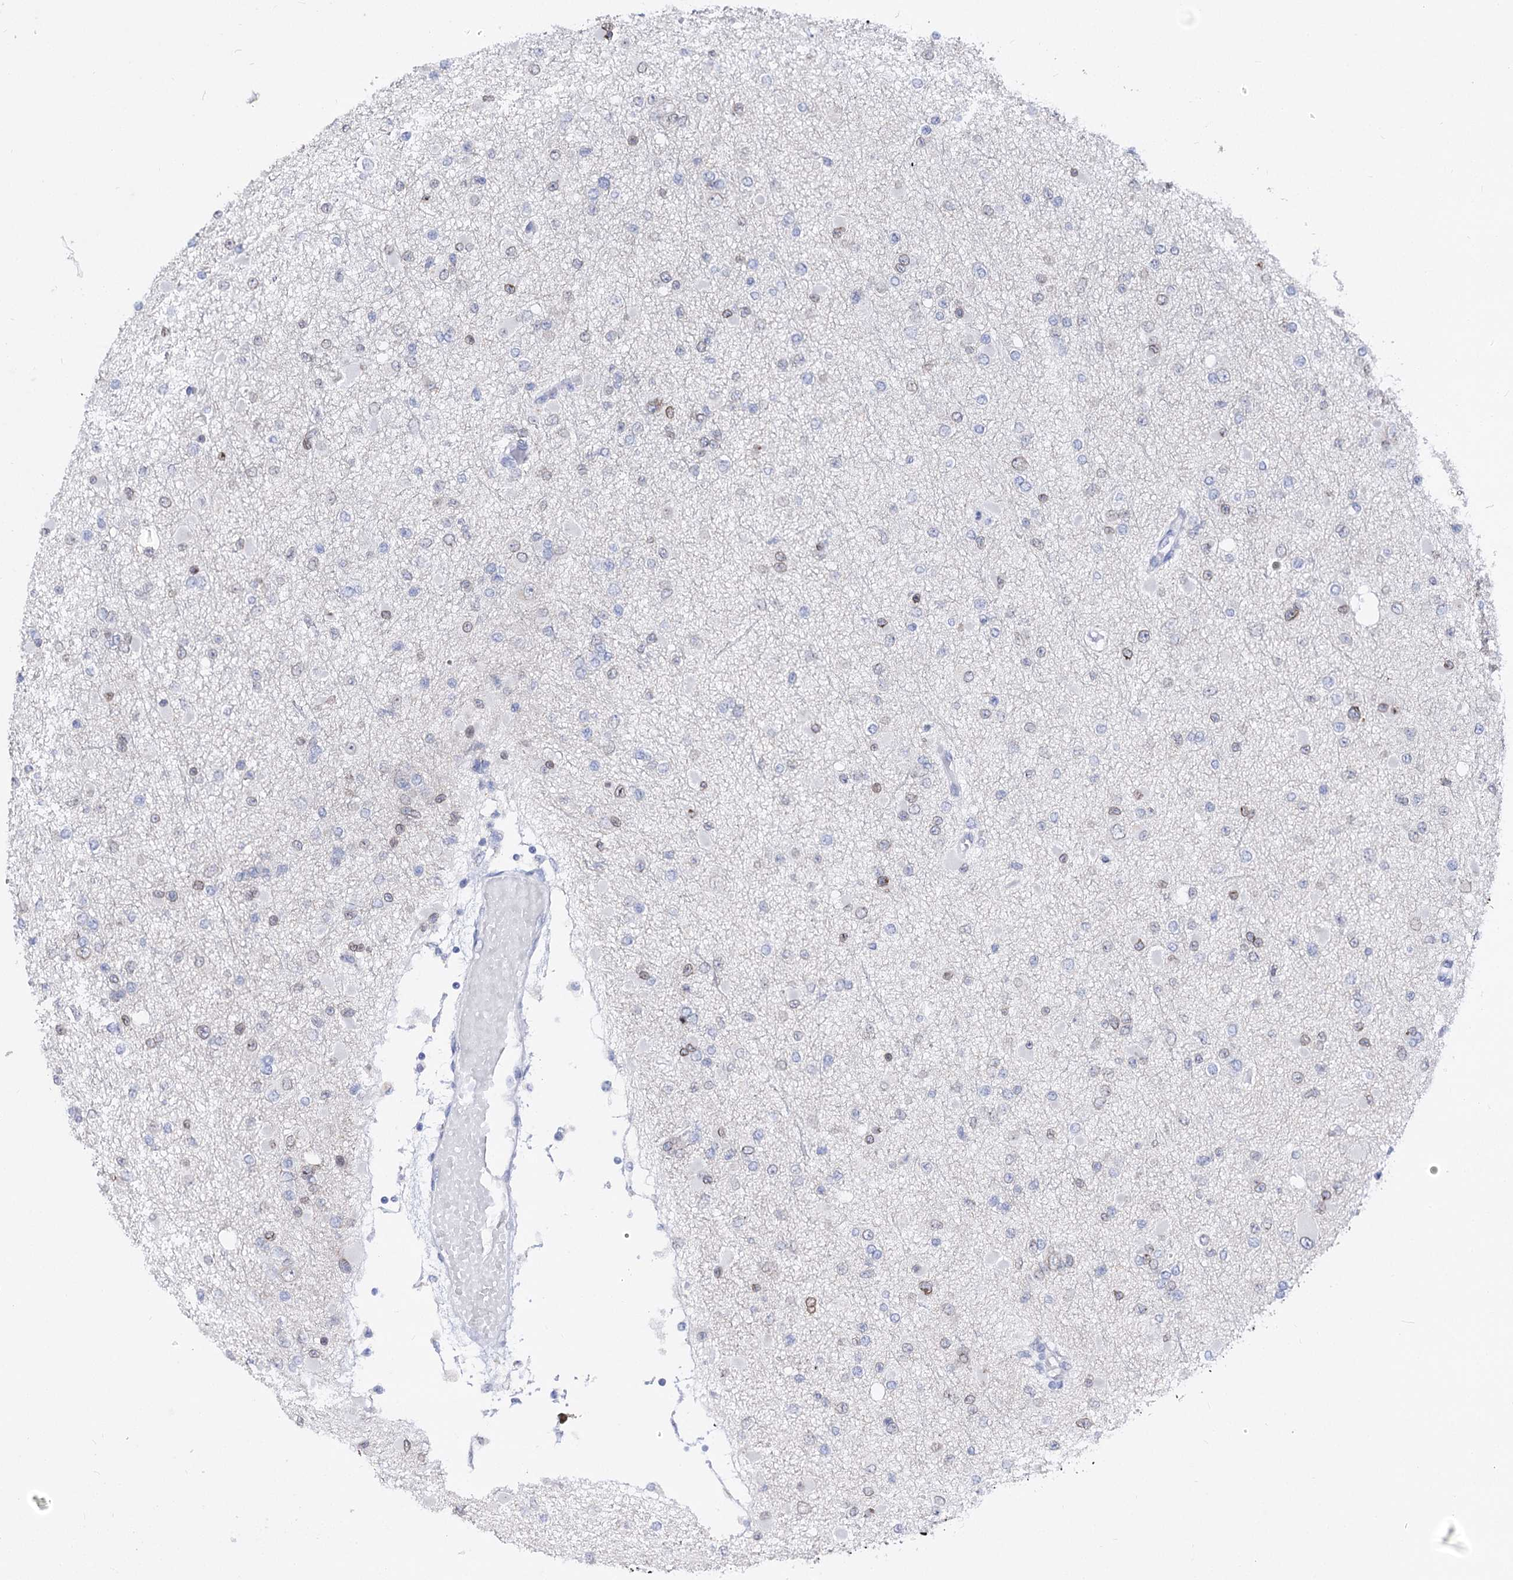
{"staining": {"intensity": "moderate", "quantity": "<25%", "location": "cytoplasmic/membranous,nuclear"}, "tissue": "glioma", "cell_type": "Tumor cells", "image_type": "cancer", "snomed": [{"axis": "morphology", "description": "Glioma, malignant, Low grade"}, {"axis": "topography", "description": "Brain"}], "caption": "Immunohistochemical staining of malignant low-grade glioma reveals moderate cytoplasmic/membranous and nuclear protein staining in approximately <25% of tumor cells.", "gene": "TMEM201", "patient": {"sex": "female", "age": 22}}